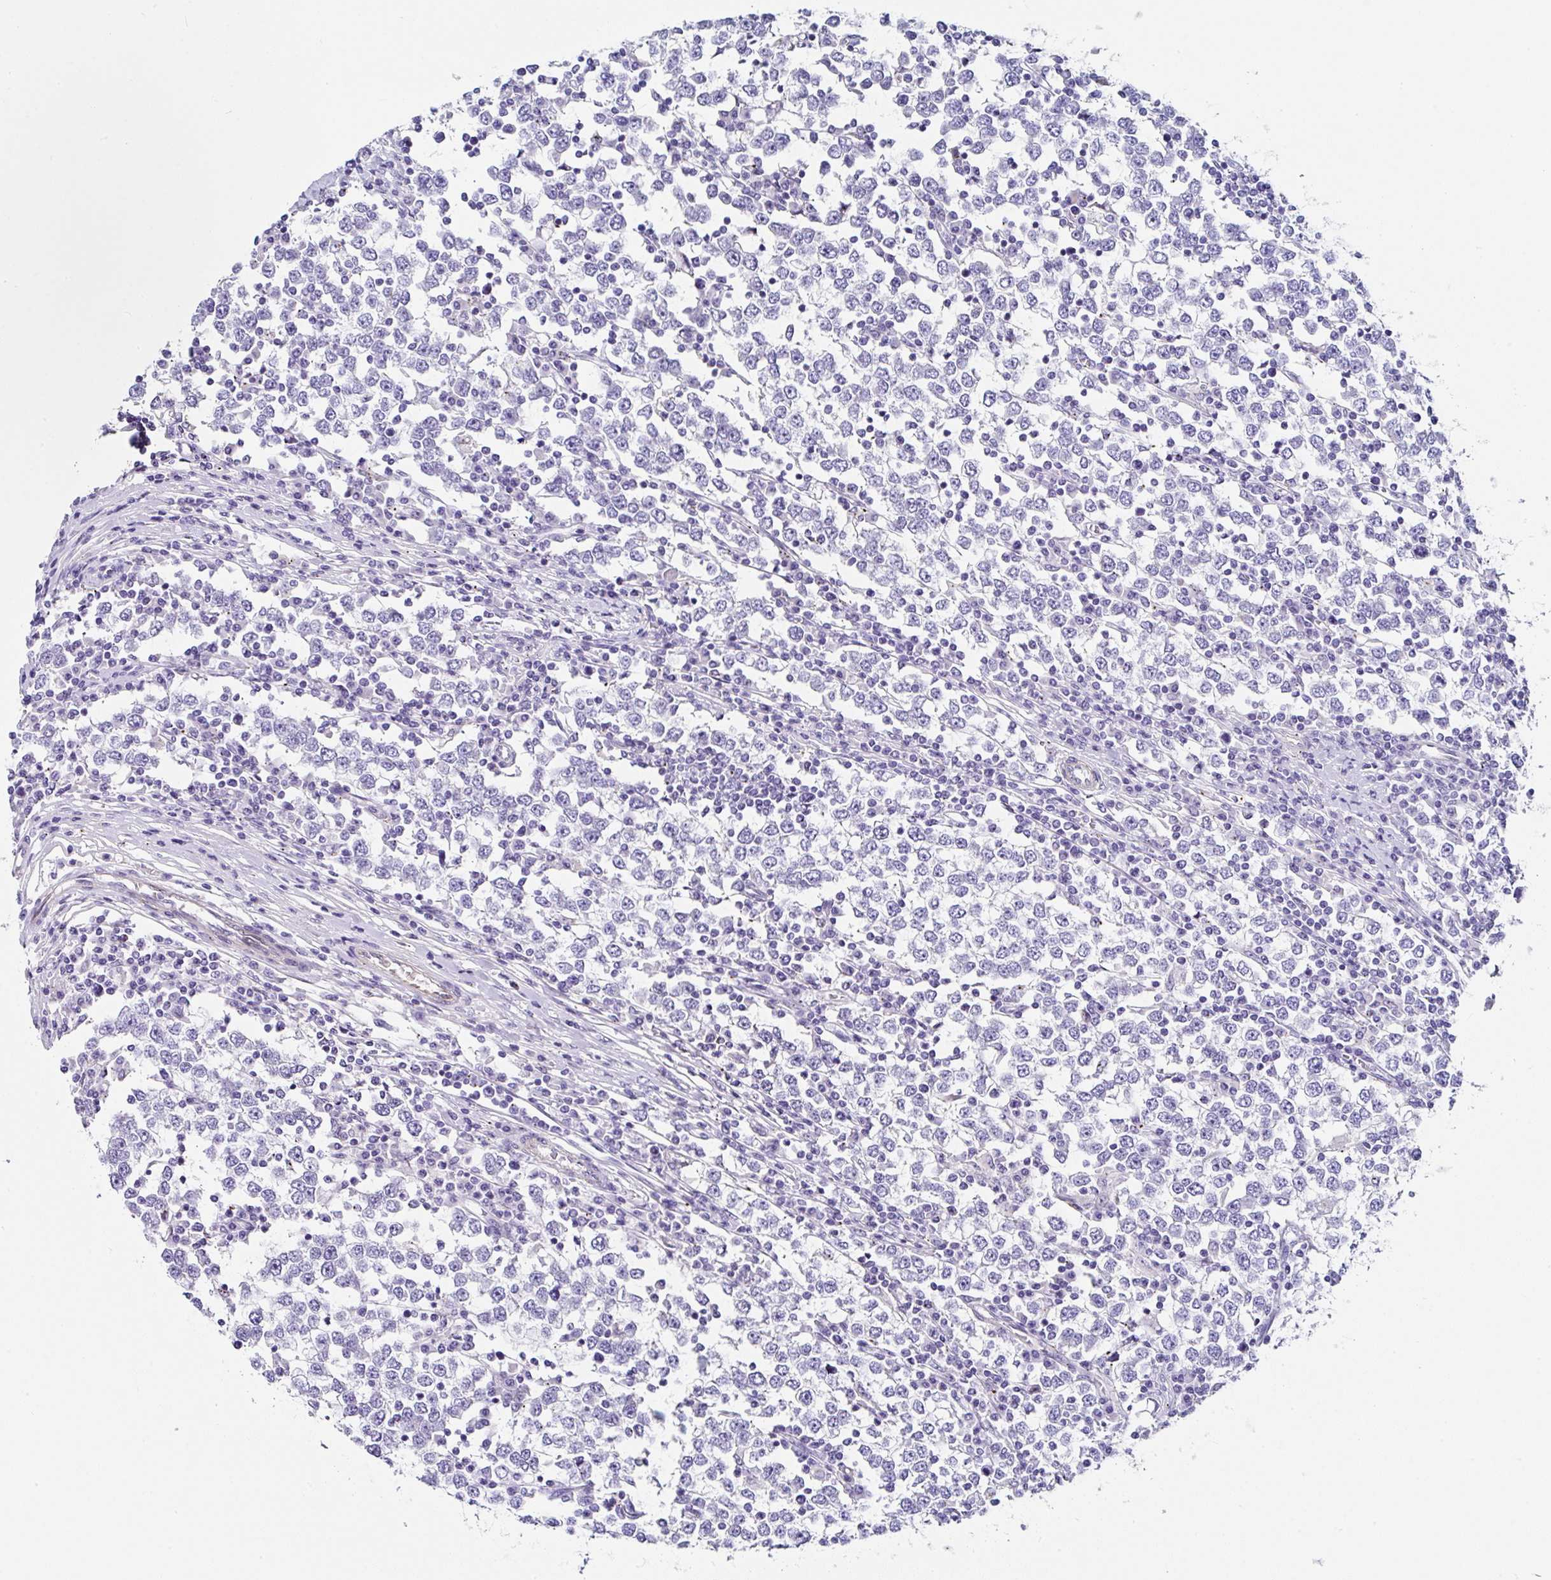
{"staining": {"intensity": "negative", "quantity": "none", "location": "none"}, "tissue": "testis cancer", "cell_type": "Tumor cells", "image_type": "cancer", "snomed": [{"axis": "morphology", "description": "Seminoma, NOS"}, {"axis": "topography", "description": "Testis"}], "caption": "Testis cancer (seminoma) was stained to show a protein in brown. There is no significant staining in tumor cells.", "gene": "PPFIA4", "patient": {"sex": "male", "age": 65}}